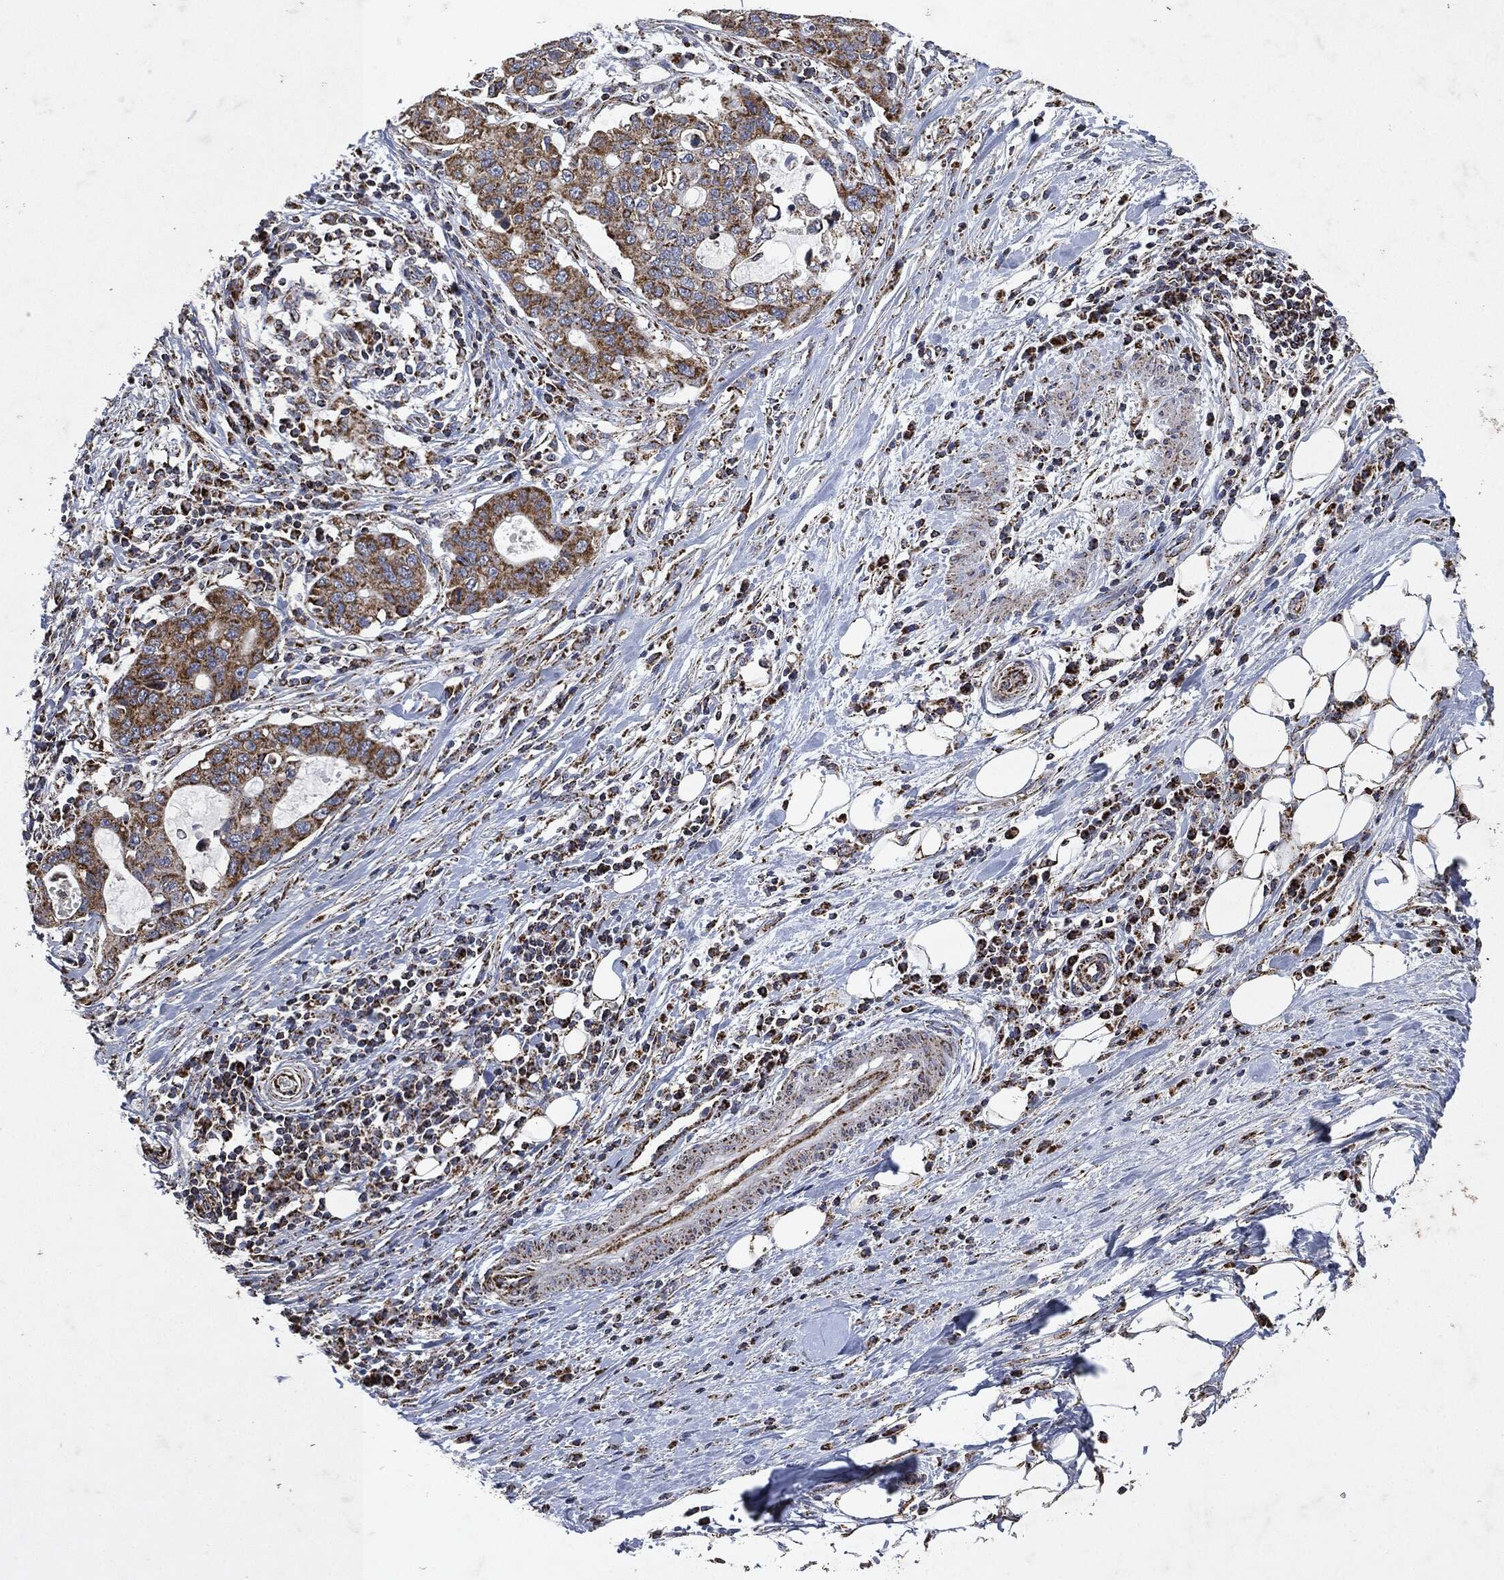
{"staining": {"intensity": "moderate", "quantity": ">75%", "location": "cytoplasmic/membranous"}, "tissue": "stomach cancer", "cell_type": "Tumor cells", "image_type": "cancer", "snomed": [{"axis": "morphology", "description": "Adenocarcinoma, NOS"}, {"axis": "topography", "description": "Stomach"}], "caption": "Protein staining reveals moderate cytoplasmic/membranous positivity in about >75% of tumor cells in stomach cancer.", "gene": "RYK", "patient": {"sex": "male", "age": 54}}